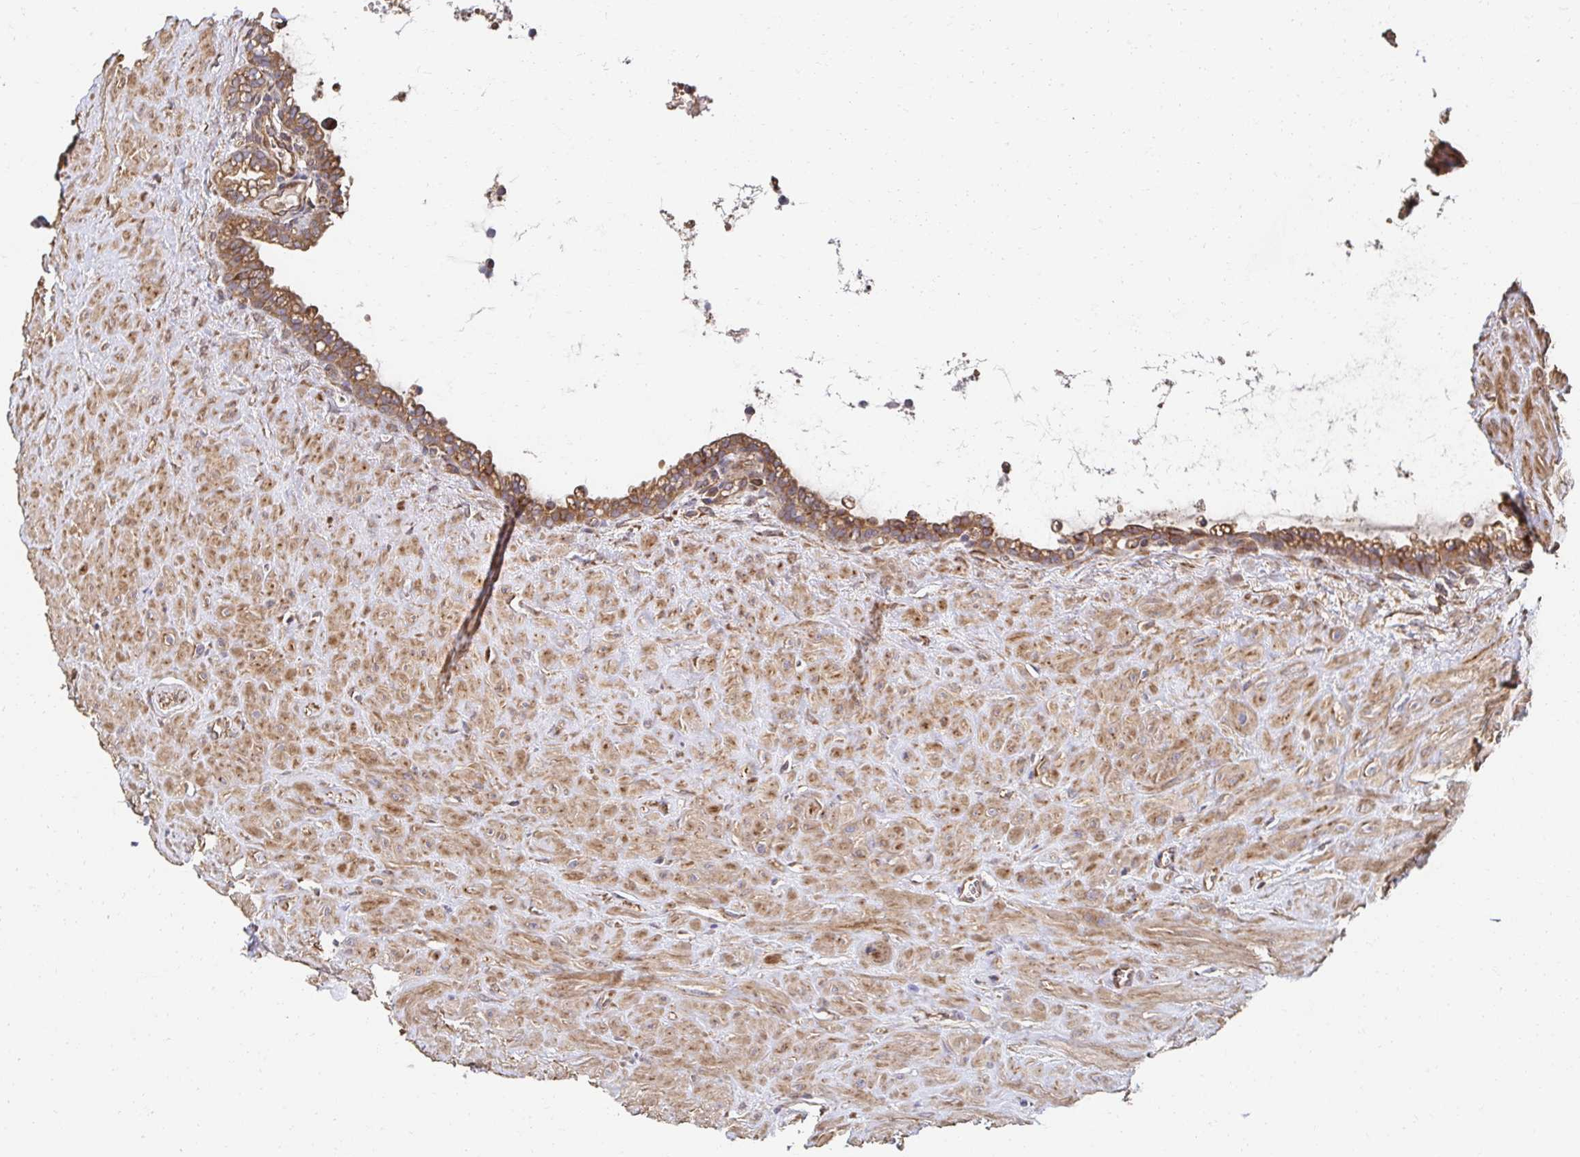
{"staining": {"intensity": "moderate", "quantity": ">75%", "location": "cytoplasmic/membranous"}, "tissue": "seminal vesicle", "cell_type": "Glandular cells", "image_type": "normal", "snomed": [{"axis": "morphology", "description": "Normal tissue, NOS"}, {"axis": "topography", "description": "Seminal veicle"}], "caption": "Immunohistochemistry staining of unremarkable seminal vesicle, which displays medium levels of moderate cytoplasmic/membranous staining in about >75% of glandular cells indicating moderate cytoplasmic/membranous protein staining. The staining was performed using DAB (brown) for protein detection and nuclei were counterstained in hematoxylin (blue).", "gene": "APBB1", "patient": {"sex": "male", "age": 76}}